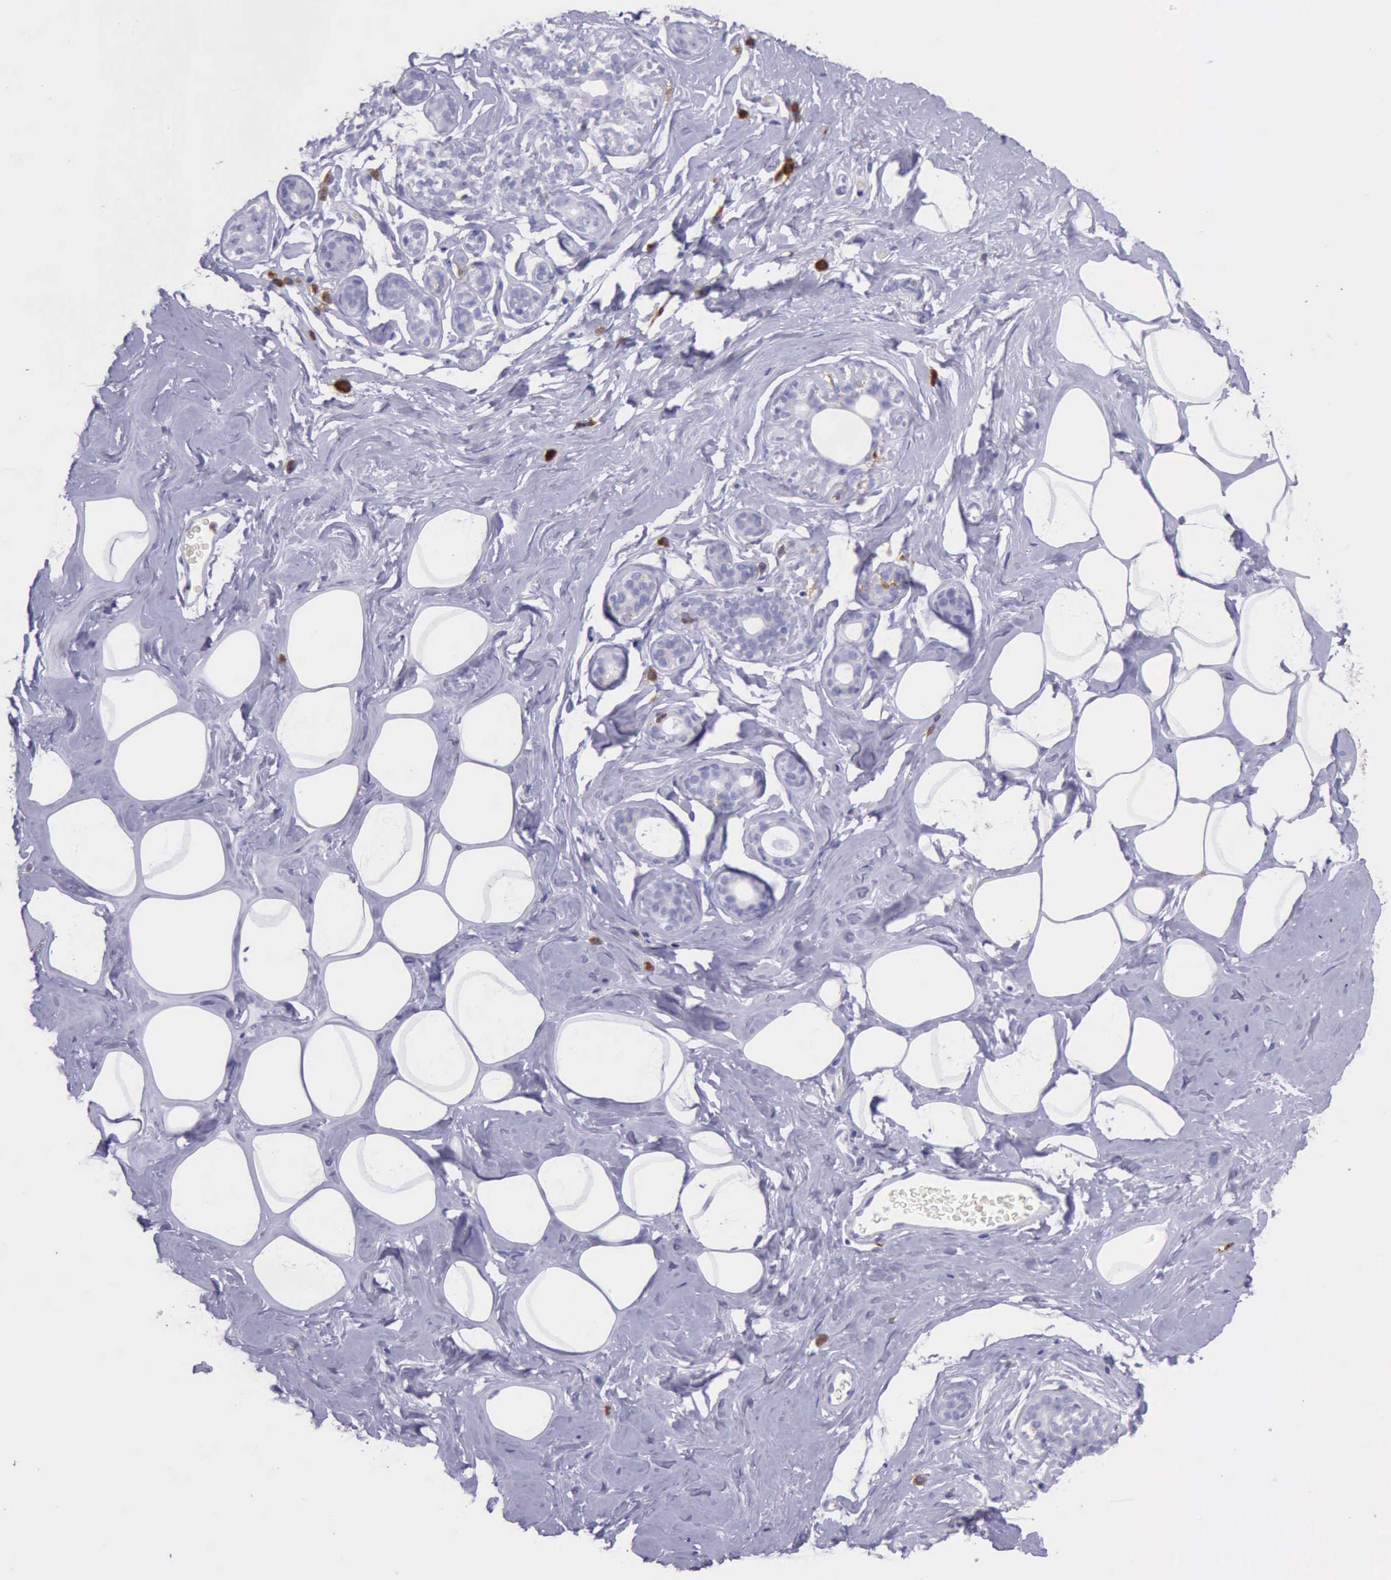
{"staining": {"intensity": "negative", "quantity": "none", "location": "none"}, "tissue": "breast", "cell_type": "Adipocytes", "image_type": "normal", "snomed": [{"axis": "morphology", "description": "Normal tissue, NOS"}, {"axis": "morphology", "description": "Fibrosis, NOS"}, {"axis": "topography", "description": "Breast"}], "caption": "Adipocytes show no significant protein expression in benign breast. (Immunohistochemistry, brightfield microscopy, high magnification).", "gene": "BTK", "patient": {"sex": "female", "age": 39}}